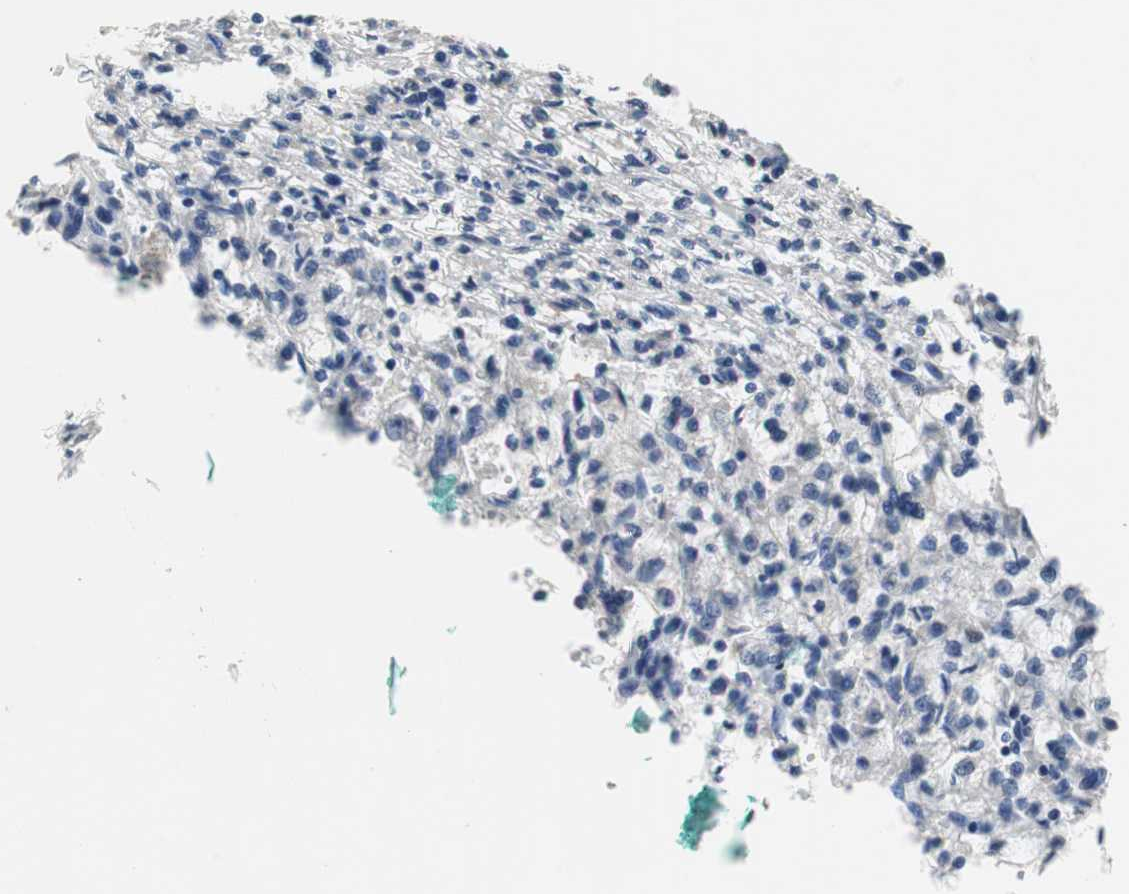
{"staining": {"intensity": "negative", "quantity": "none", "location": "none"}, "tissue": "renal cancer", "cell_type": "Tumor cells", "image_type": "cancer", "snomed": [{"axis": "morphology", "description": "Adenocarcinoma, NOS"}, {"axis": "topography", "description": "Kidney"}], "caption": "Protein analysis of renal adenocarcinoma shows no significant expression in tumor cells.", "gene": "ISCU", "patient": {"sex": "female", "age": 83}}